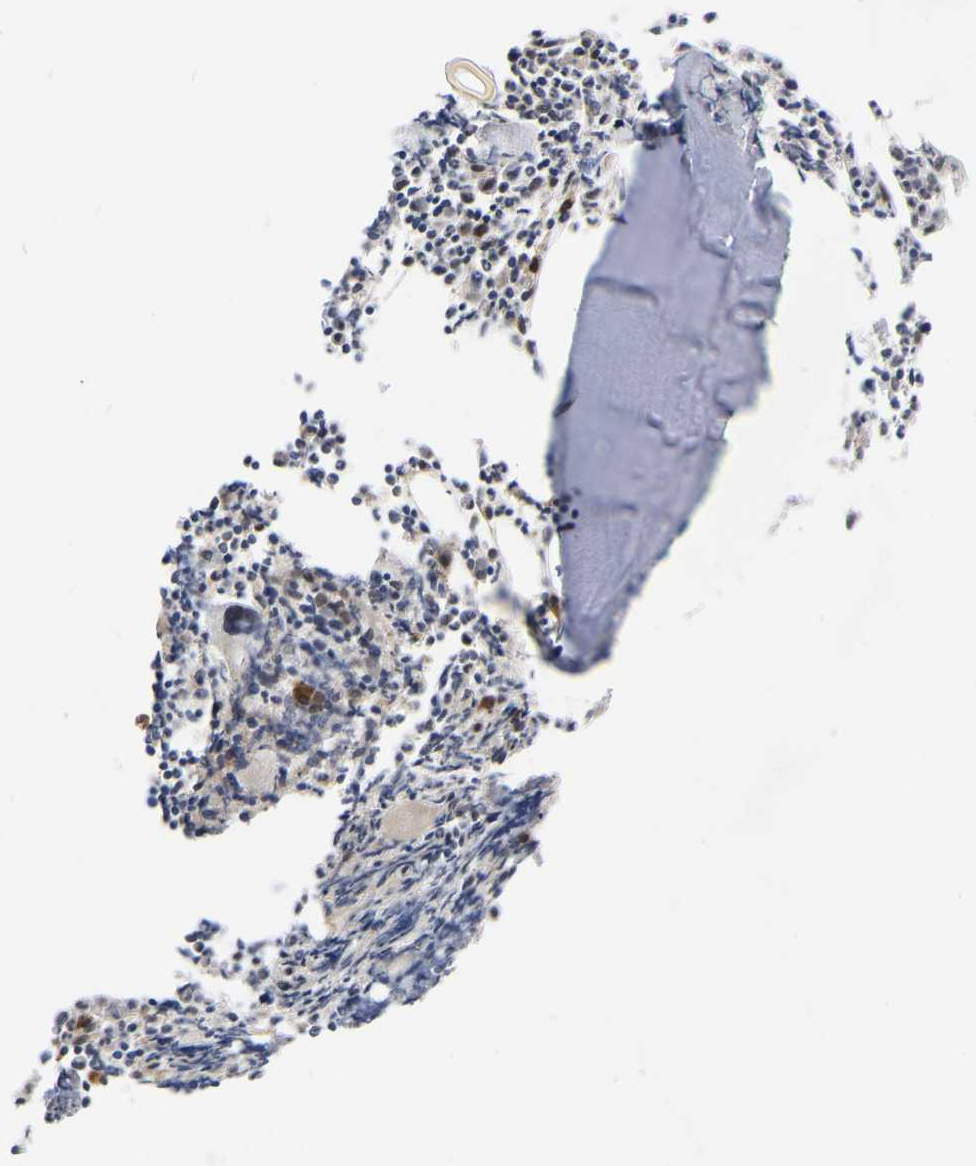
{"staining": {"intensity": "moderate", "quantity": "<25%", "location": "cytoplasmic/membranous"}, "tissue": "bone marrow", "cell_type": "Hematopoietic cells", "image_type": "normal", "snomed": [{"axis": "morphology", "description": "Normal tissue, NOS"}, {"axis": "morphology", "description": "Inflammation, NOS"}, {"axis": "topography", "description": "Bone marrow"}], "caption": "High-magnification brightfield microscopy of unremarkable bone marrow stained with DAB (brown) and counterstained with hematoxylin (blue). hematopoietic cells exhibit moderate cytoplasmic/membranous expression is identified in approximately<25% of cells. (IHC, brightfield microscopy, high magnification).", "gene": "UBE4B", "patient": {"sex": "female", "age": 53}}